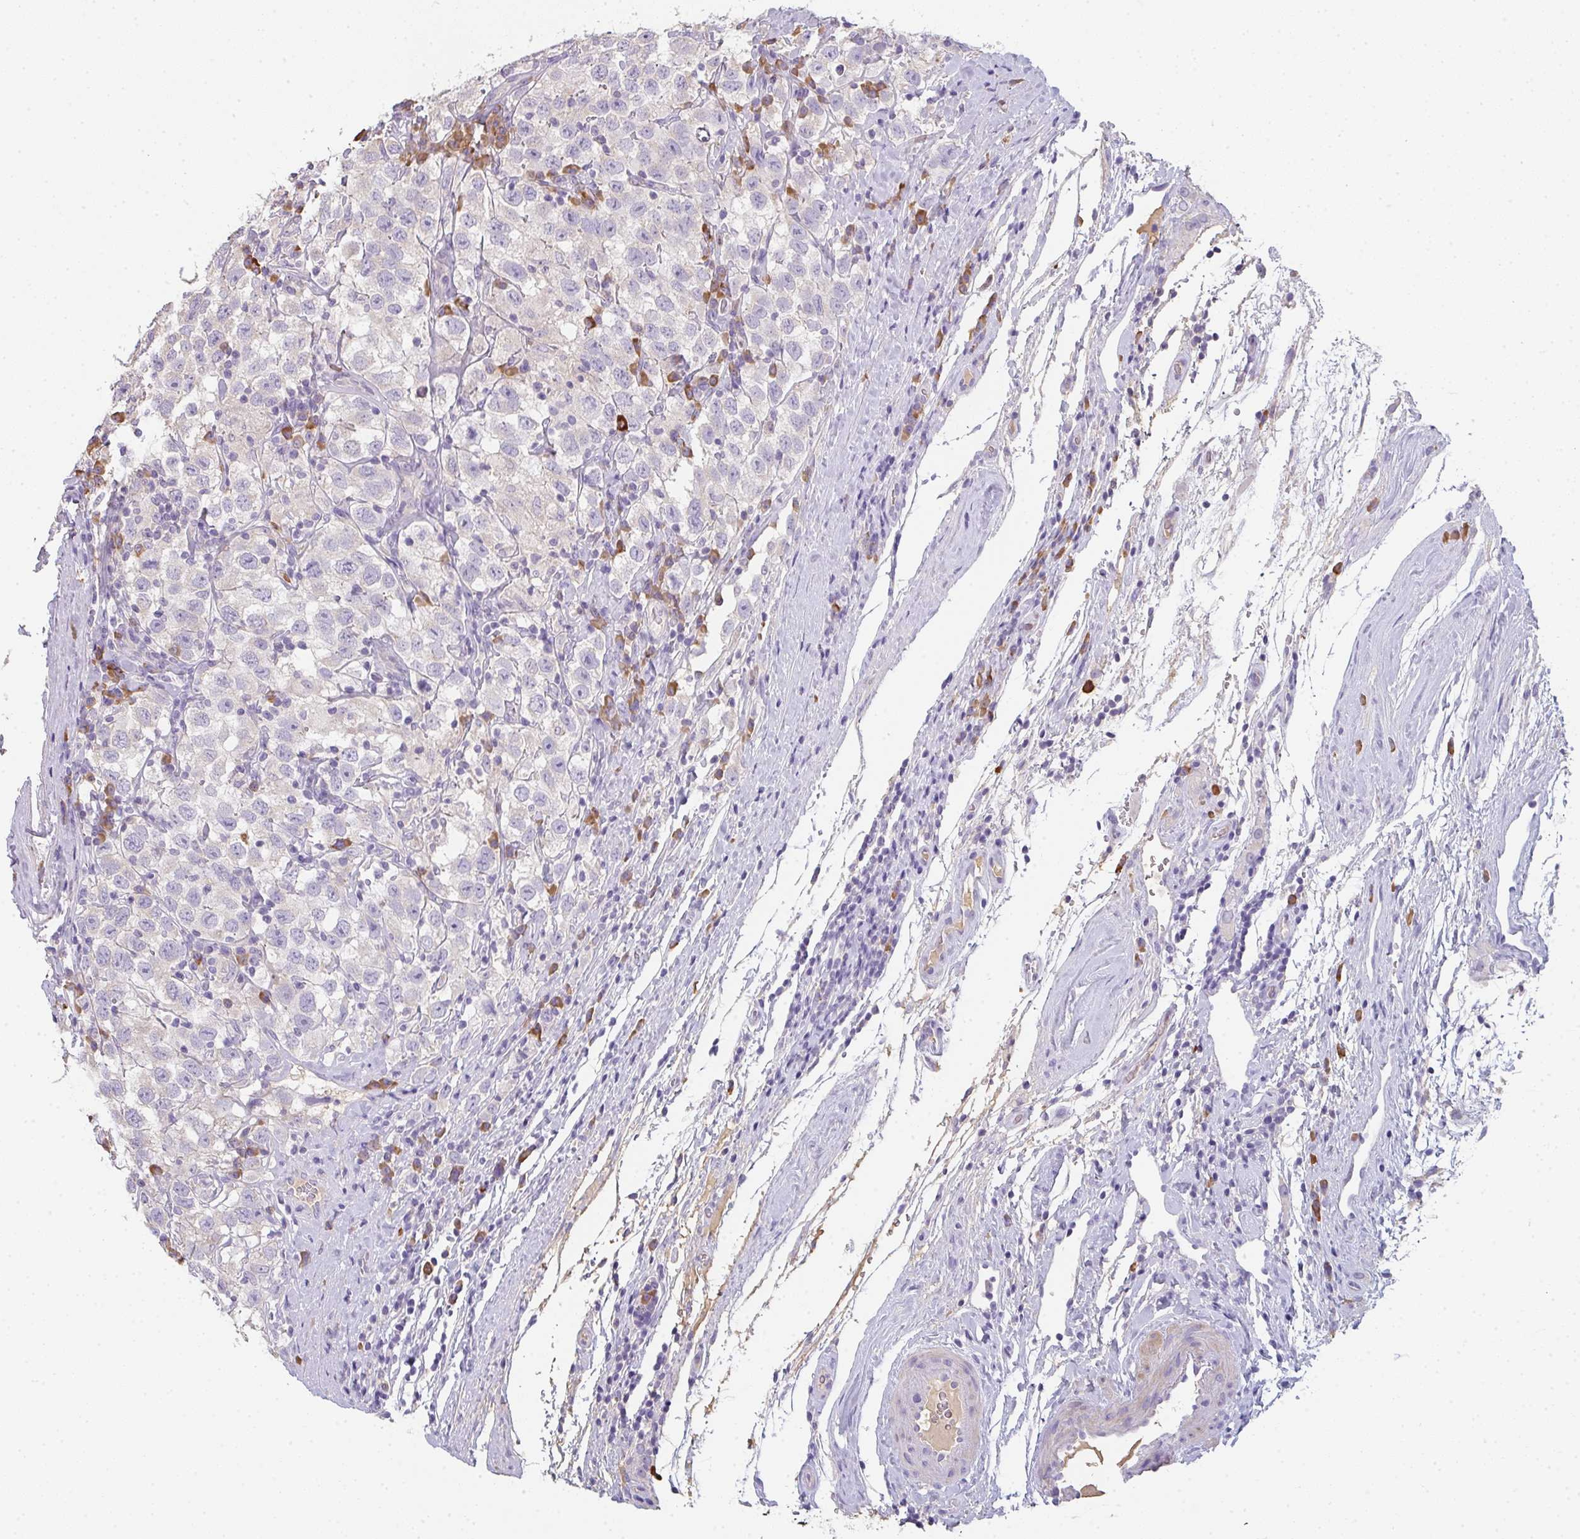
{"staining": {"intensity": "negative", "quantity": "none", "location": "none"}, "tissue": "testis cancer", "cell_type": "Tumor cells", "image_type": "cancer", "snomed": [{"axis": "morphology", "description": "Seminoma, NOS"}, {"axis": "topography", "description": "Testis"}], "caption": "Testis cancer stained for a protein using IHC reveals no expression tumor cells.", "gene": "ZNF215", "patient": {"sex": "male", "age": 41}}